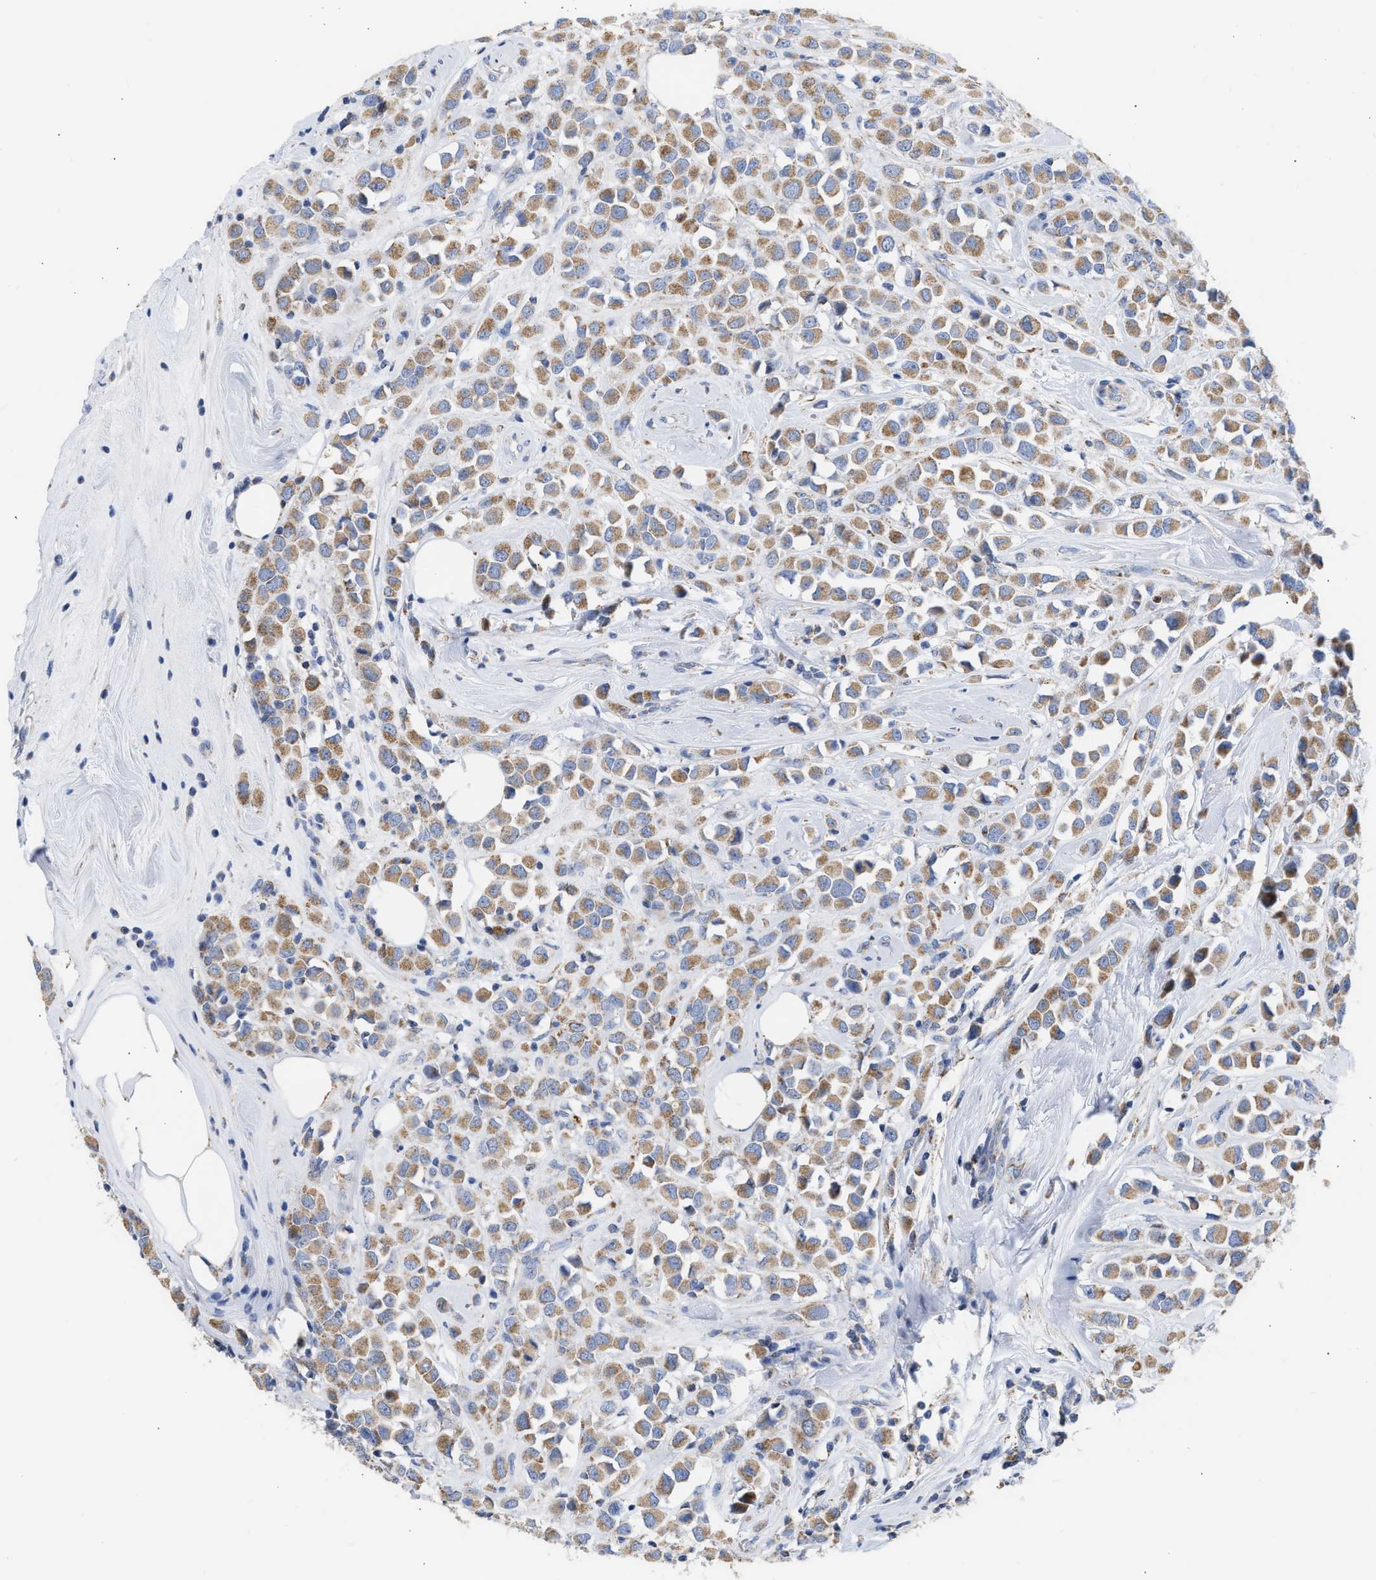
{"staining": {"intensity": "moderate", "quantity": ">75%", "location": "cytoplasmic/membranous"}, "tissue": "breast cancer", "cell_type": "Tumor cells", "image_type": "cancer", "snomed": [{"axis": "morphology", "description": "Duct carcinoma"}, {"axis": "topography", "description": "Breast"}], "caption": "Breast cancer was stained to show a protein in brown. There is medium levels of moderate cytoplasmic/membranous staining in approximately >75% of tumor cells.", "gene": "ACOT13", "patient": {"sex": "female", "age": 61}}